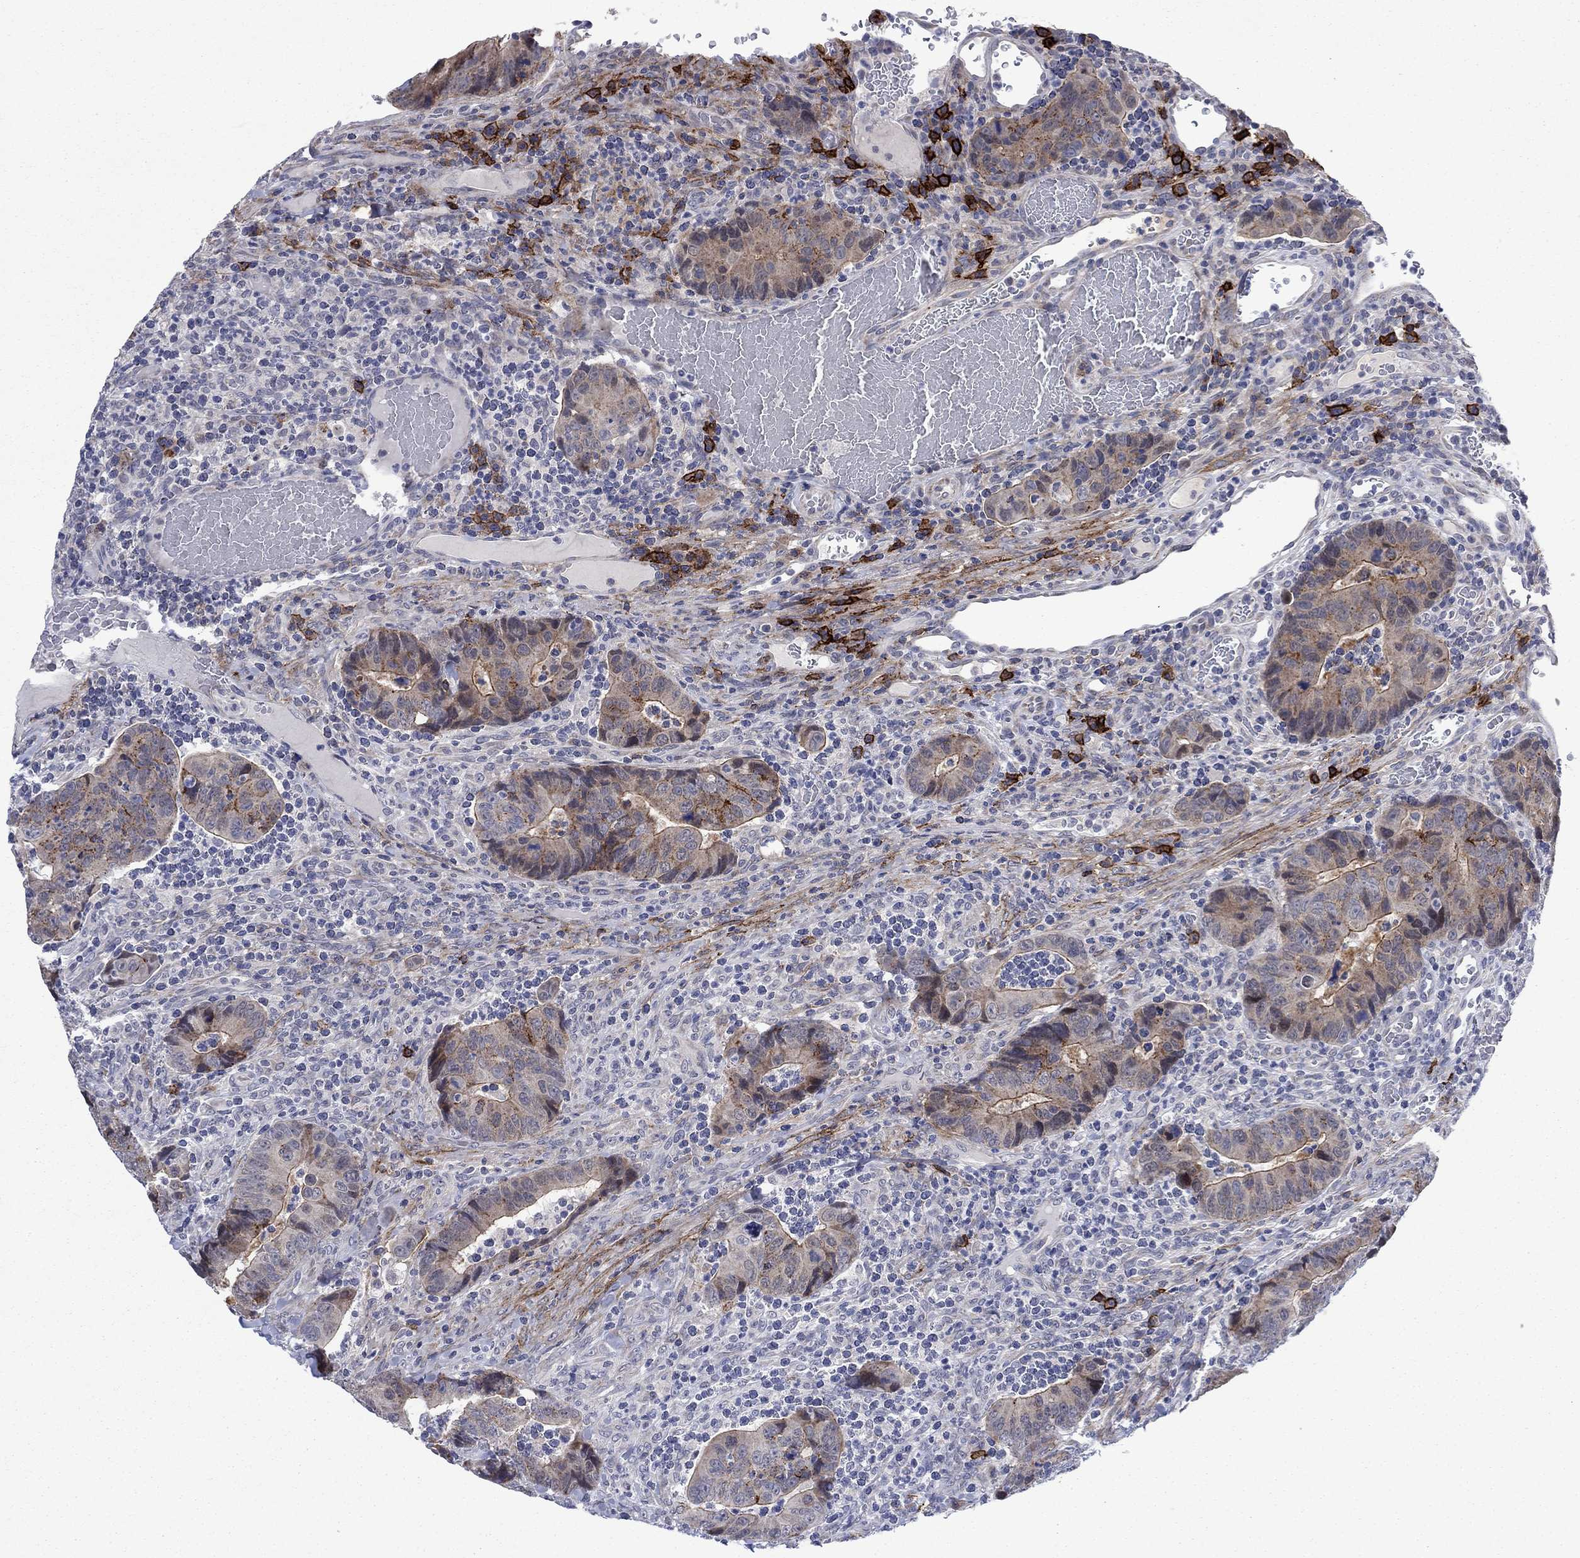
{"staining": {"intensity": "moderate", "quantity": "<25%", "location": "cytoplasmic/membranous"}, "tissue": "colorectal cancer", "cell_type": "Tumor cells", "image_type": "cancer", "snomed": [{"axis": "morphology", "description": "Adenocarcinoma, NOS"}, {"axis": "topography", "description": "Colon"}], "caption": "Immunohistochemical staining of human colorectal adenocarcinoma demonstrates low levels of moderate cytoplasmic/membranous protein expression in approximately <25% of tumor cells. (brown staining indicates protein expression, while blue staining denotes nuclei).", "gene": "SDC1", "patient": {"sex": "female", "age": 56}}